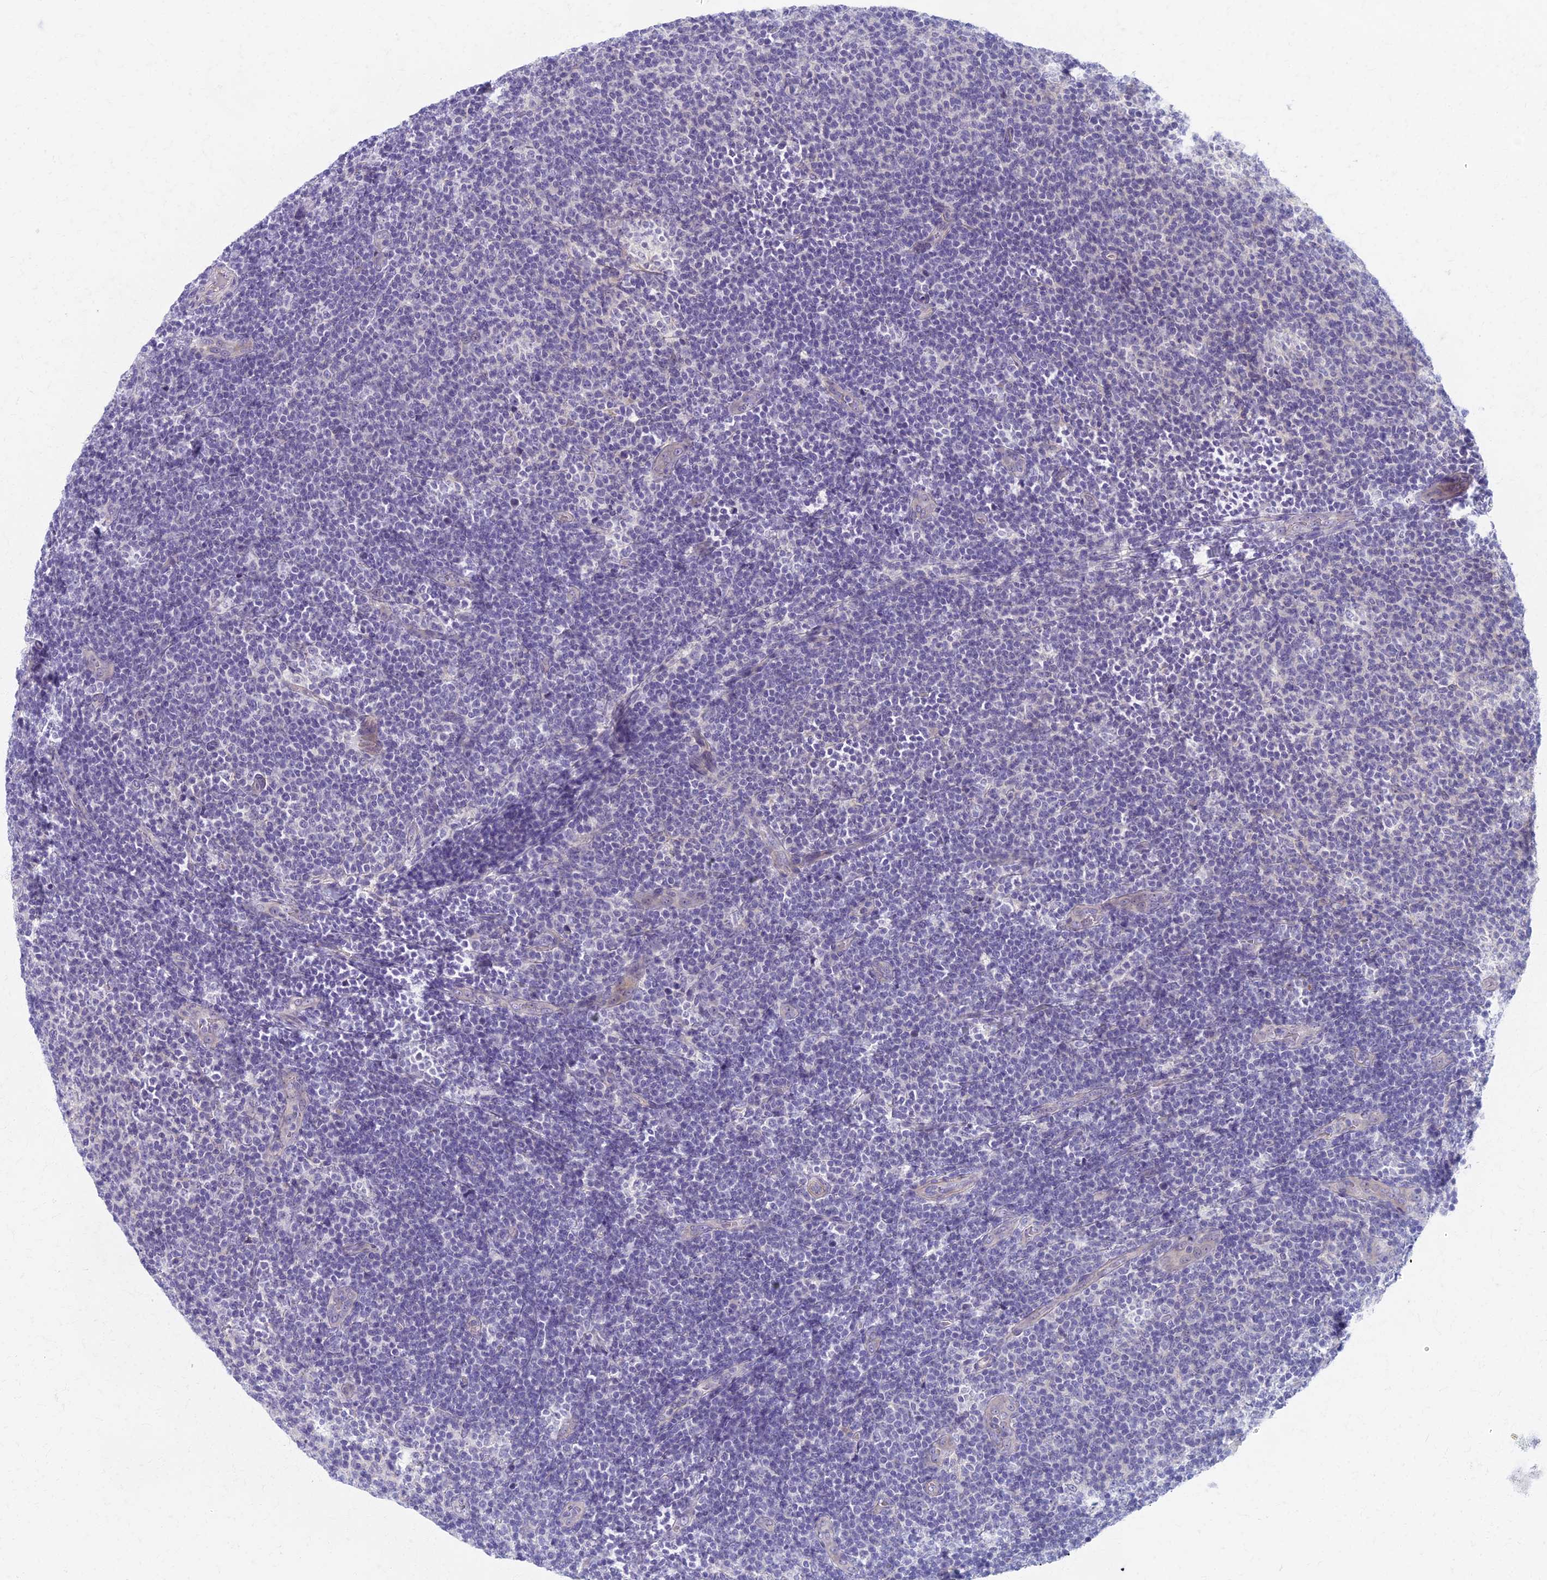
{"staining": {"intensity": "negative", "quantity": "none", "location": "none"}, "tissue": "lymphoma", "cell_type": "Tumor cells", "image_type": "cancer", "snomed": [{"axis": "morphology", "description": "Malignant lymphoma, non-Hodgkin's type, Low grade"}, {"axis": "topography", "description": "Lymph node"}], "caption": "Immunohistochemistry histopathology image of human low-grade malignant lymphoma, non-Hodgkin's type stained for a protein (brown), which demonstrates no expression in tumor cells.", "gene": "AP4E1", "patient": {"sex": "male", "age": 66}}